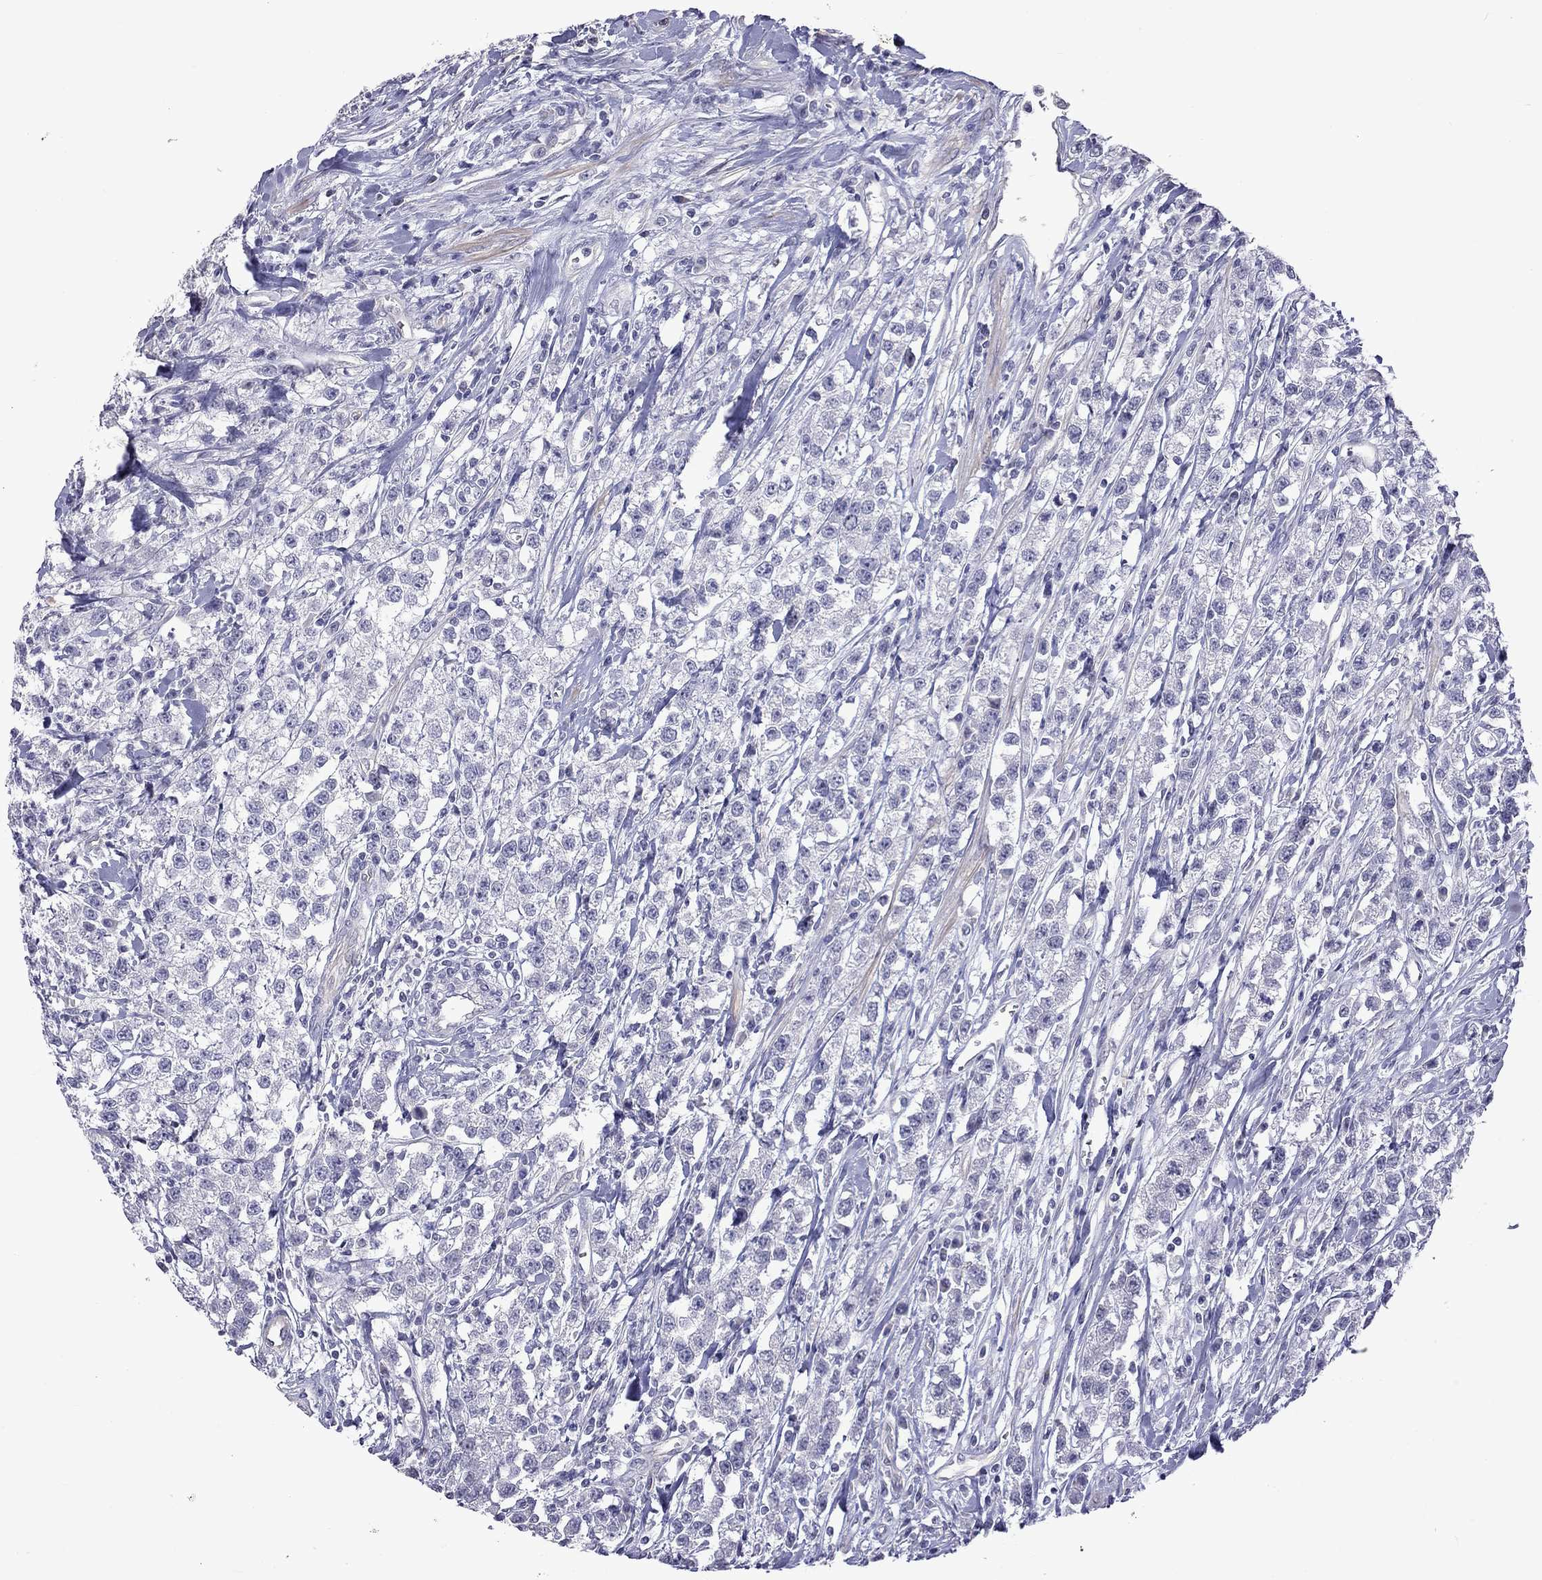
{"staining": {"intensity": "negative", "quantity": "none", "location": "none"}, "tissue": "testis cancer", "cell_type": "Tumor cells", "image_type": "cancer", "snomed": [{"axis": "morphology", "description": "Seminoma, NOS"}, {"axis": "topography", "description": "Testis"}], "caption": "Human testis cancer stained for a protein using immunohistochemistry reveals no staining in tumor cells.", "gene": "FEZ1", "patient": {"sex": "male", "age": 59}}